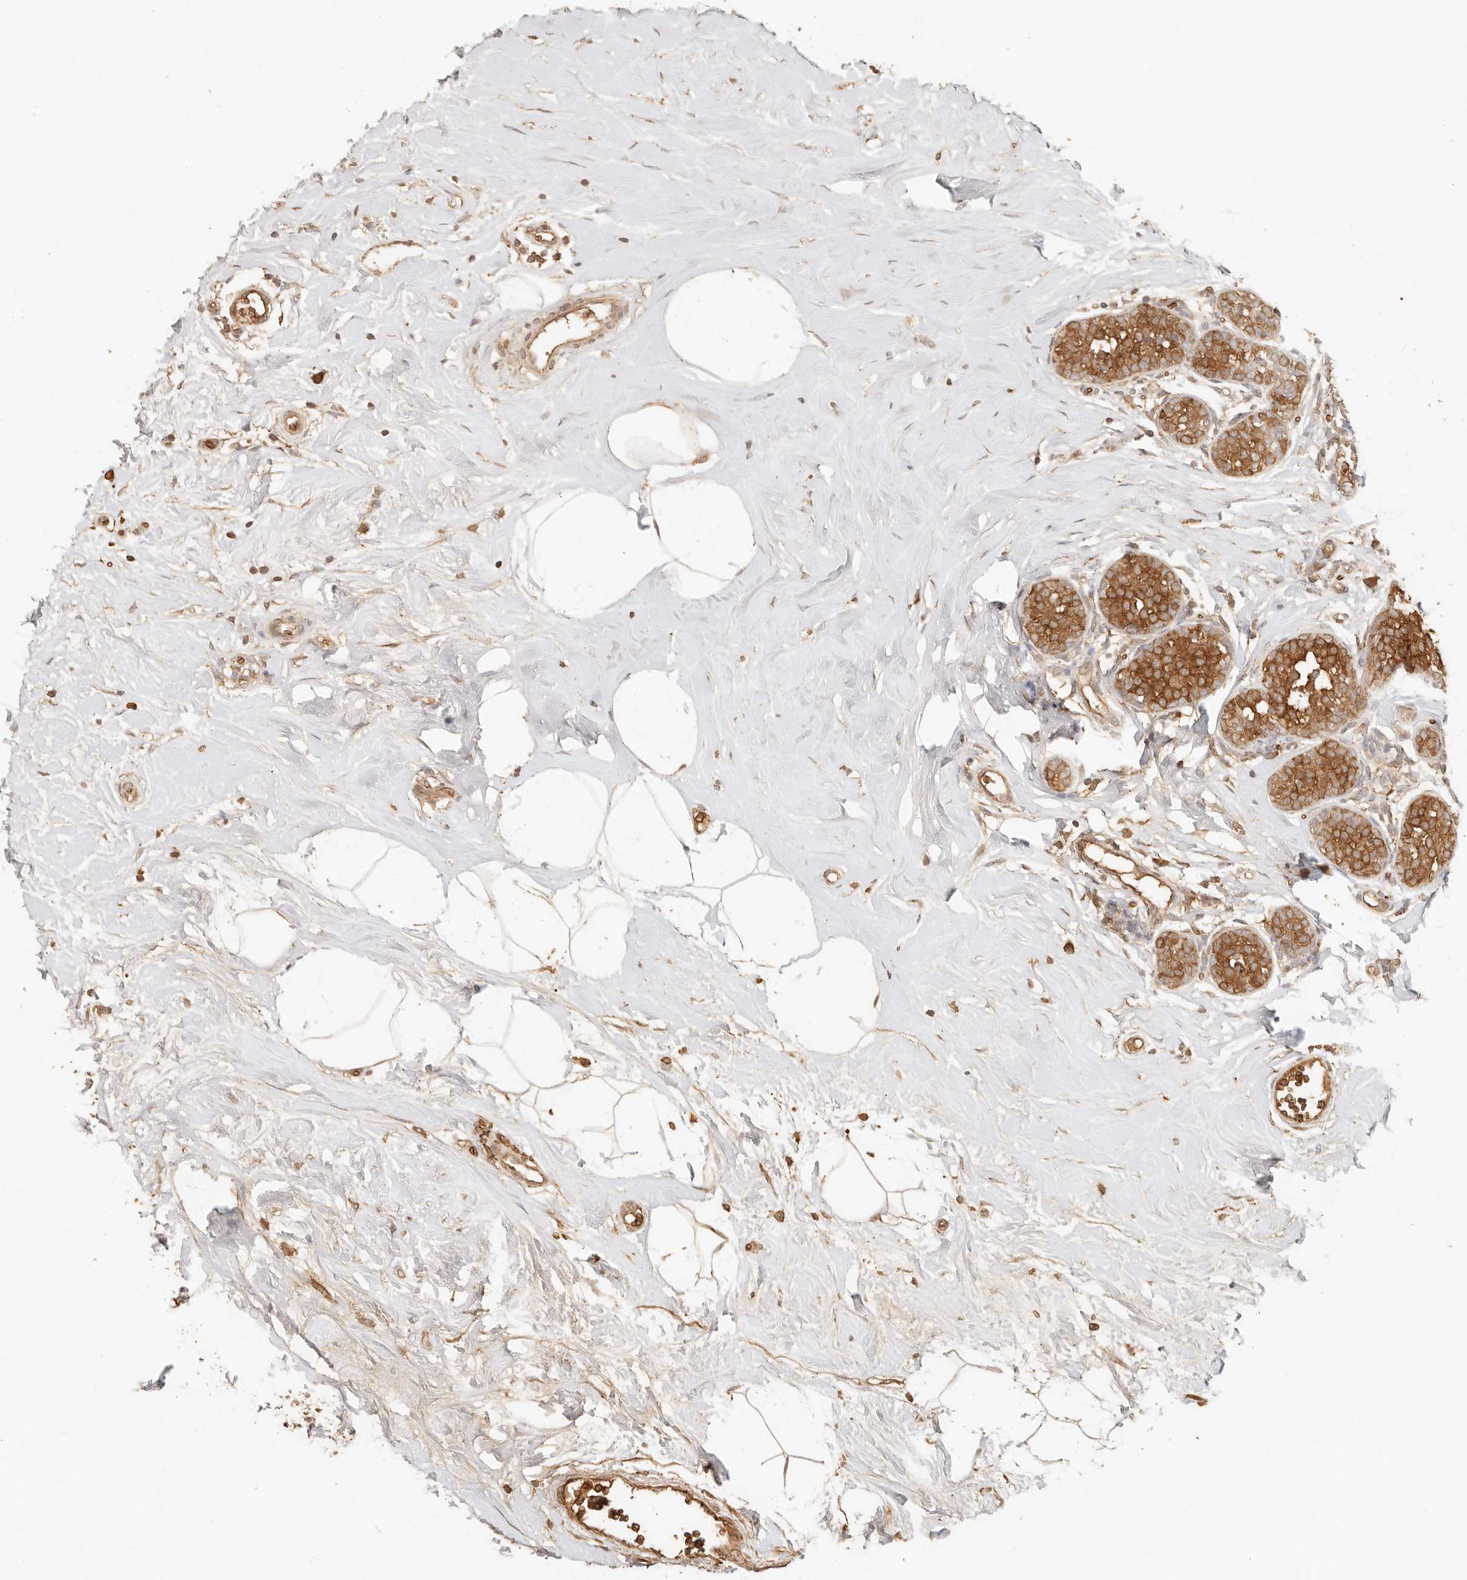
{"staining": {"intensity": "strong", "quantity": ">75%", "location": "cytoplasmic/membranous"}, "tissue": "breast cancer", "cell_type": "Tumor cells", "image_type": "cancer", "snomed": [{"axis": "morphology", "description": "Lobular carcinoma, in situ"}, {"axis": "morphology", "description": "Lobular carcinoma"}, {"axis": "topography", "description": "Breast"}], "caption": "Brown immunohistochemical staining in human lobular carcinoma in situ (breast) reveals strong cytoplasmic/membranous positivity in about >75% of tumor cells.", "gene": "INTS11", "patient": {"sex": "female", "age": 41}}